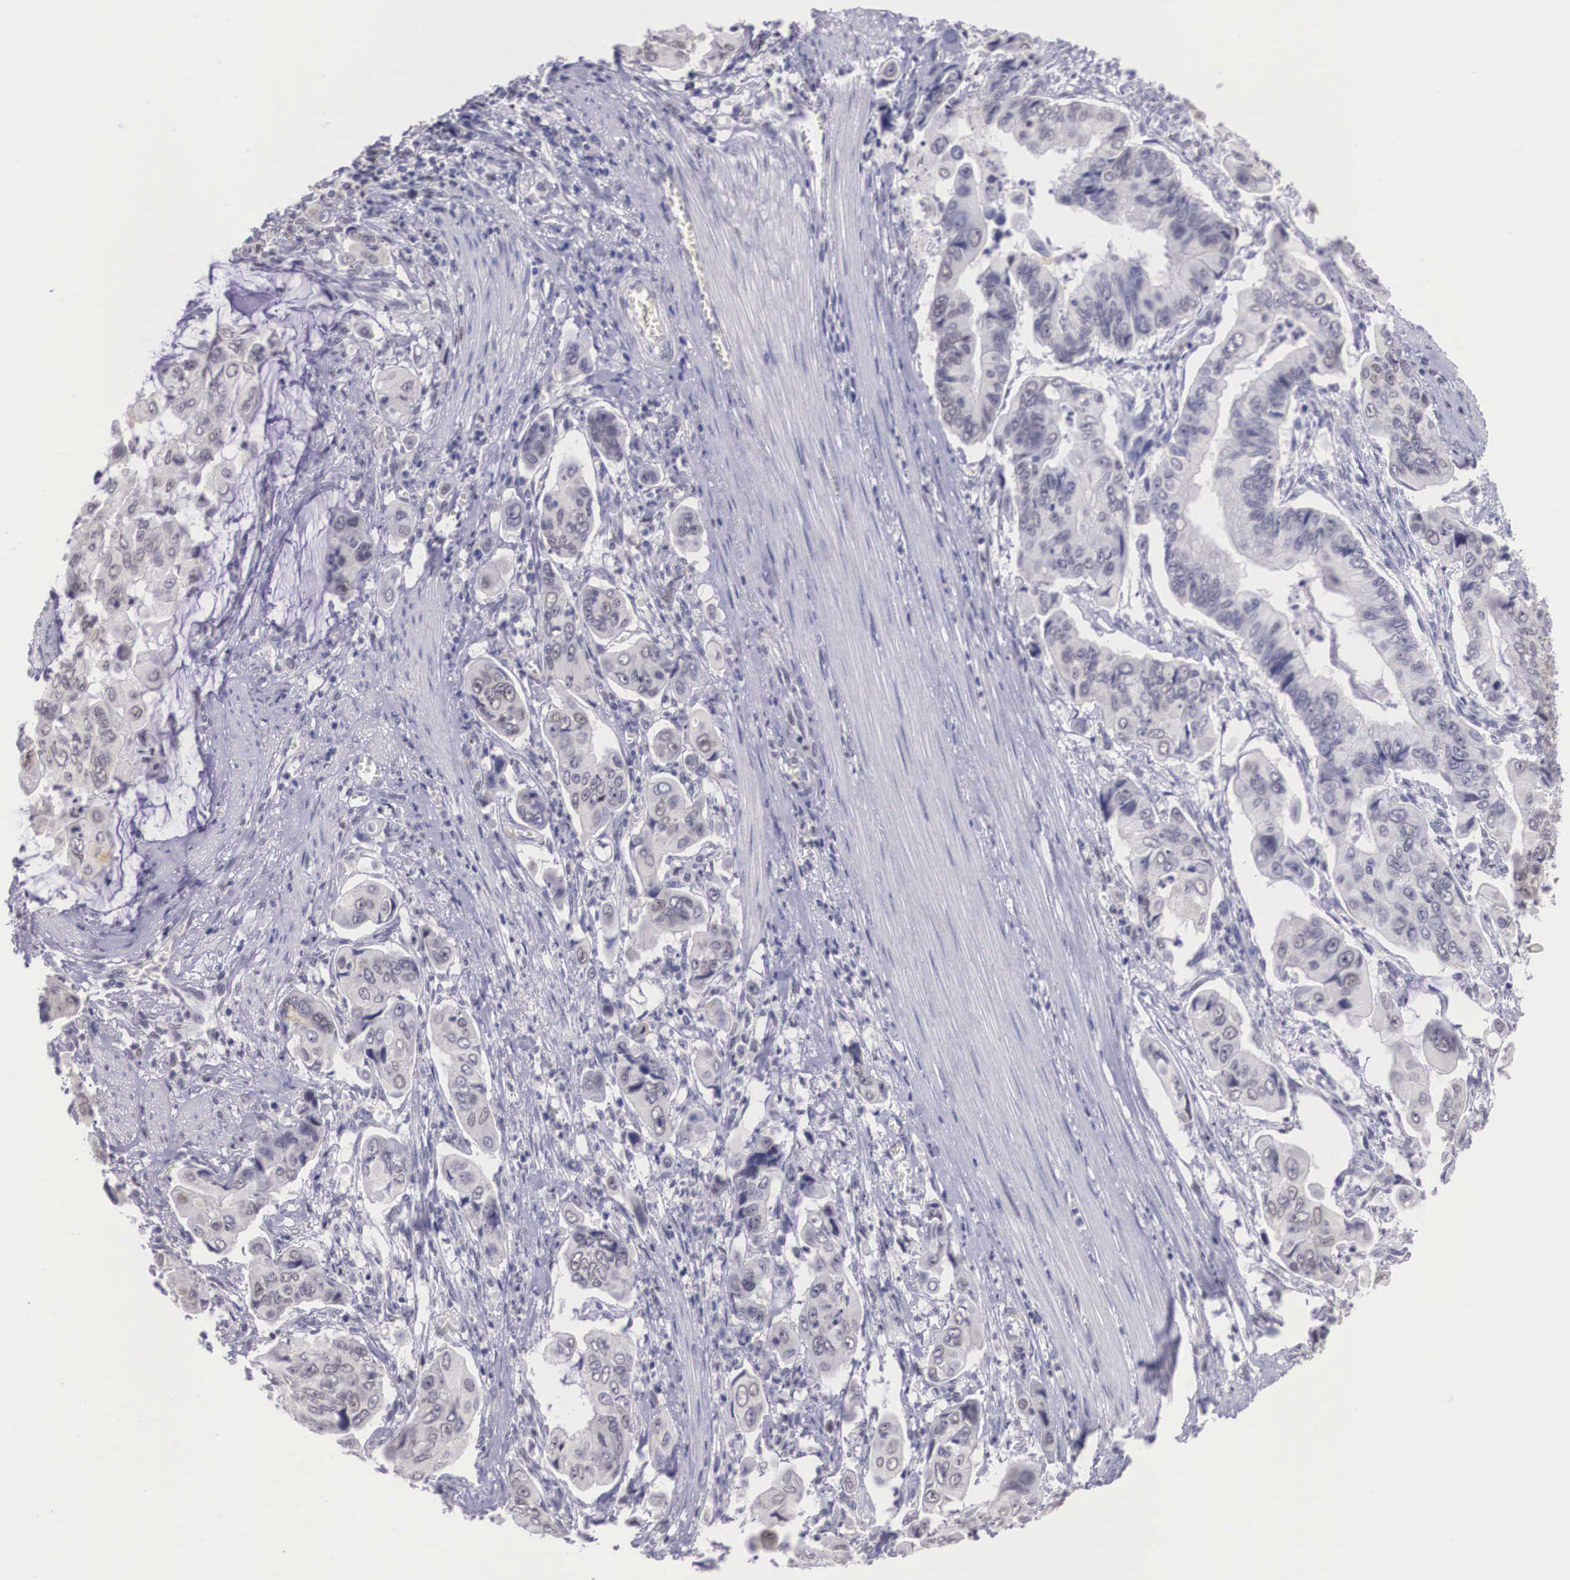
{"staining": {"intensity": "weak", "quantity": "<25%", "location": "nuclear"}, "tissue": "stomach cancer", "cell_type": "Tumor cells", "image_type": "cancer", "snomed": [{"axis": "morphology", "description": "Adenocarcinoma, NOS"}, {"axis": "topography", "description": "Stomach, upper"}], "caption": "Immunohistochemistry photomicrograph of adenocarcinoma (stomach) stained for a protein (brown), which shows no expression in tumor cells.", "gene": "ETV6", "patient": {"sex": "male", "age": 80}}